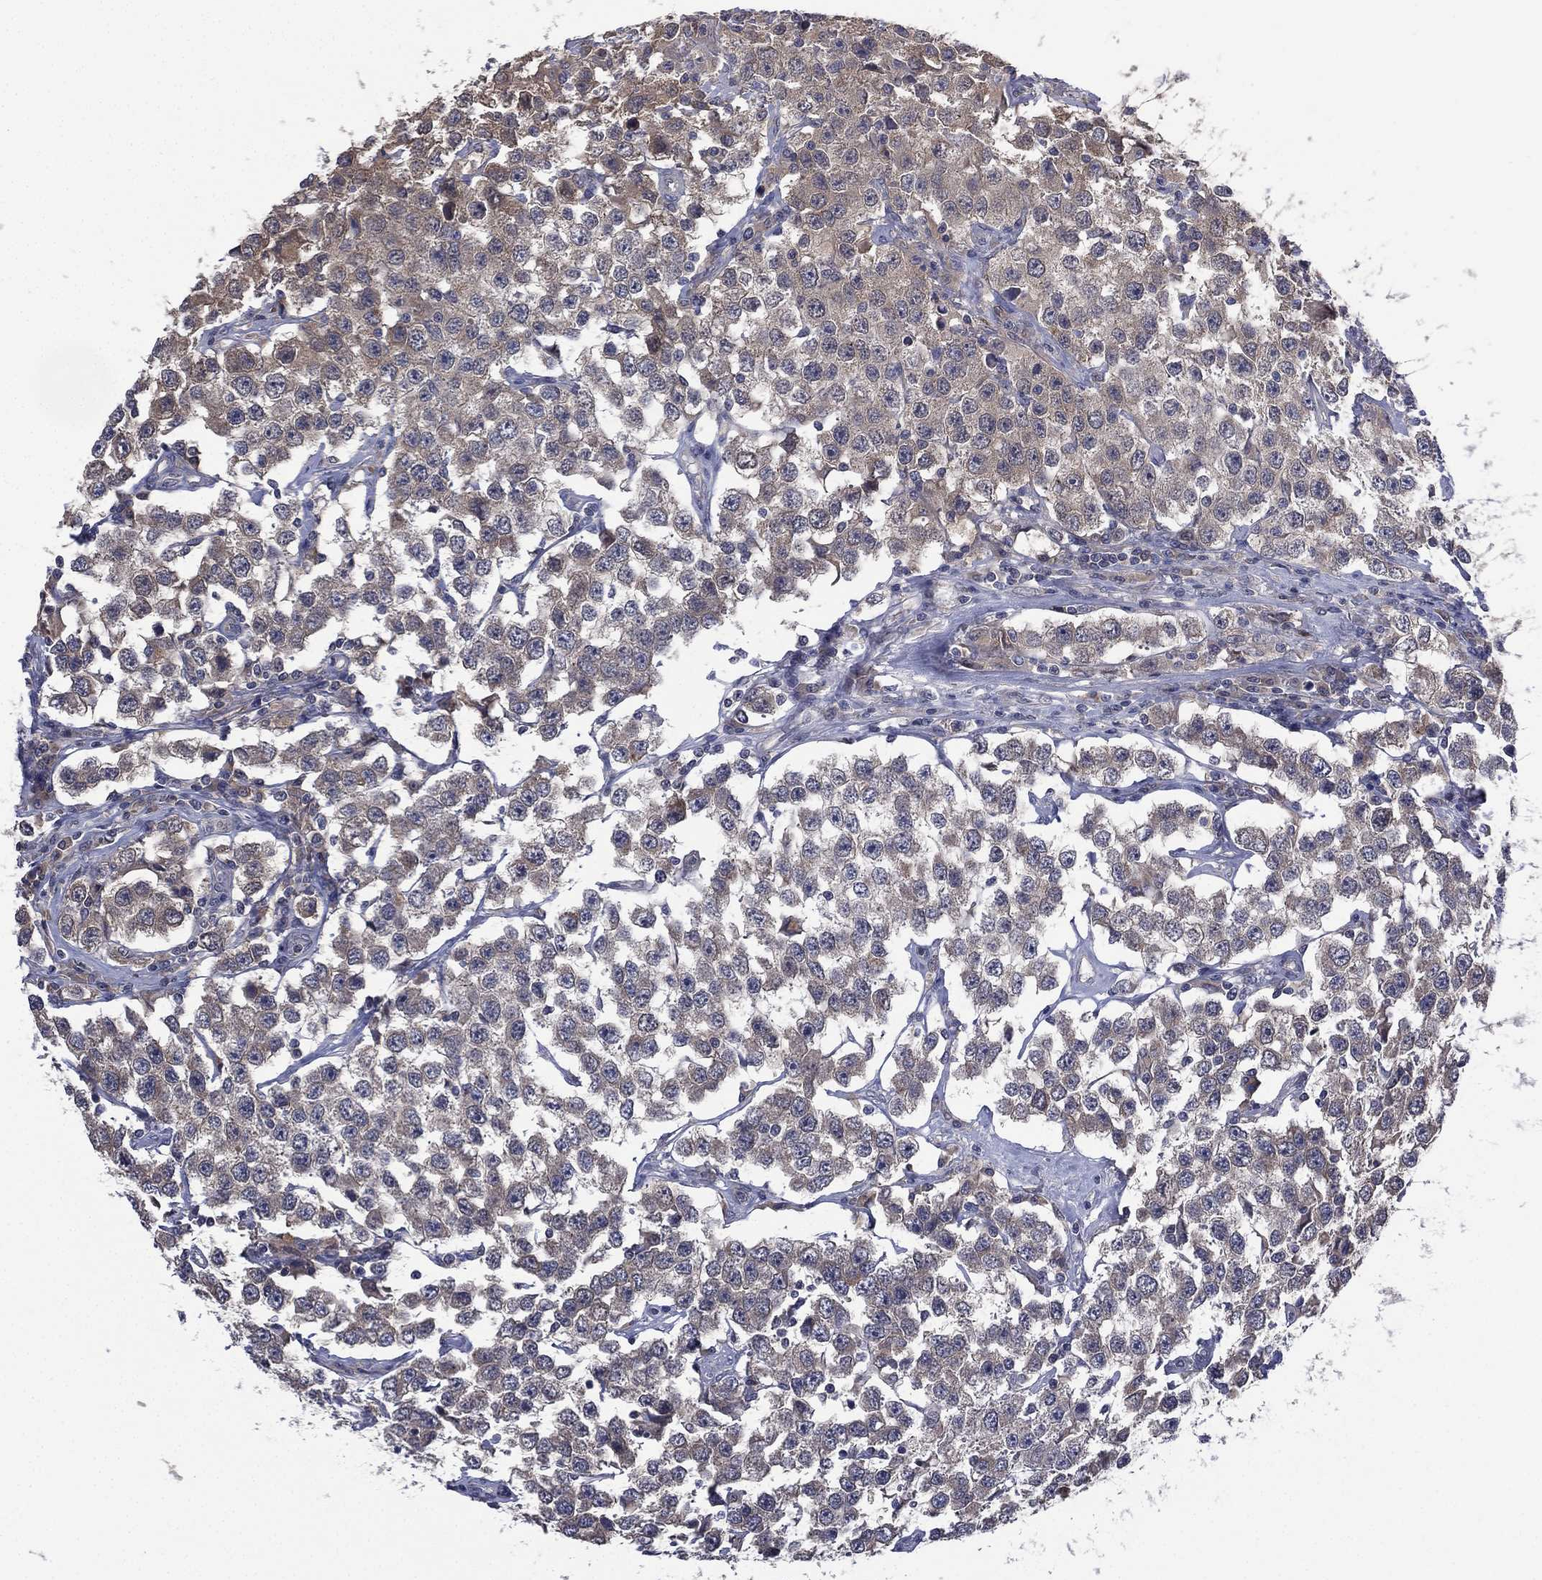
{"staining": {"intensity": "weak", "quantity": "<25%", "location": "cytoplasmic/membranous"}, "tissue": "testis cancer", "cell_type": "Tumor cells", "image_type": "cancer", "snomed": [{"axis": "morphology", "description": "Seminoma, NOS"}, {"axis": "topography", "description": "Testis"}], "caption": "Testis cancer was stained to show a protein in brown. There is no significant positivity in tumor cells. The staining is performed using DAB brown chromogen with nuclei counter-stained in using hematoxylin.", "gene": "MPP7", "patient": {"sex": "male", "age": 52}}